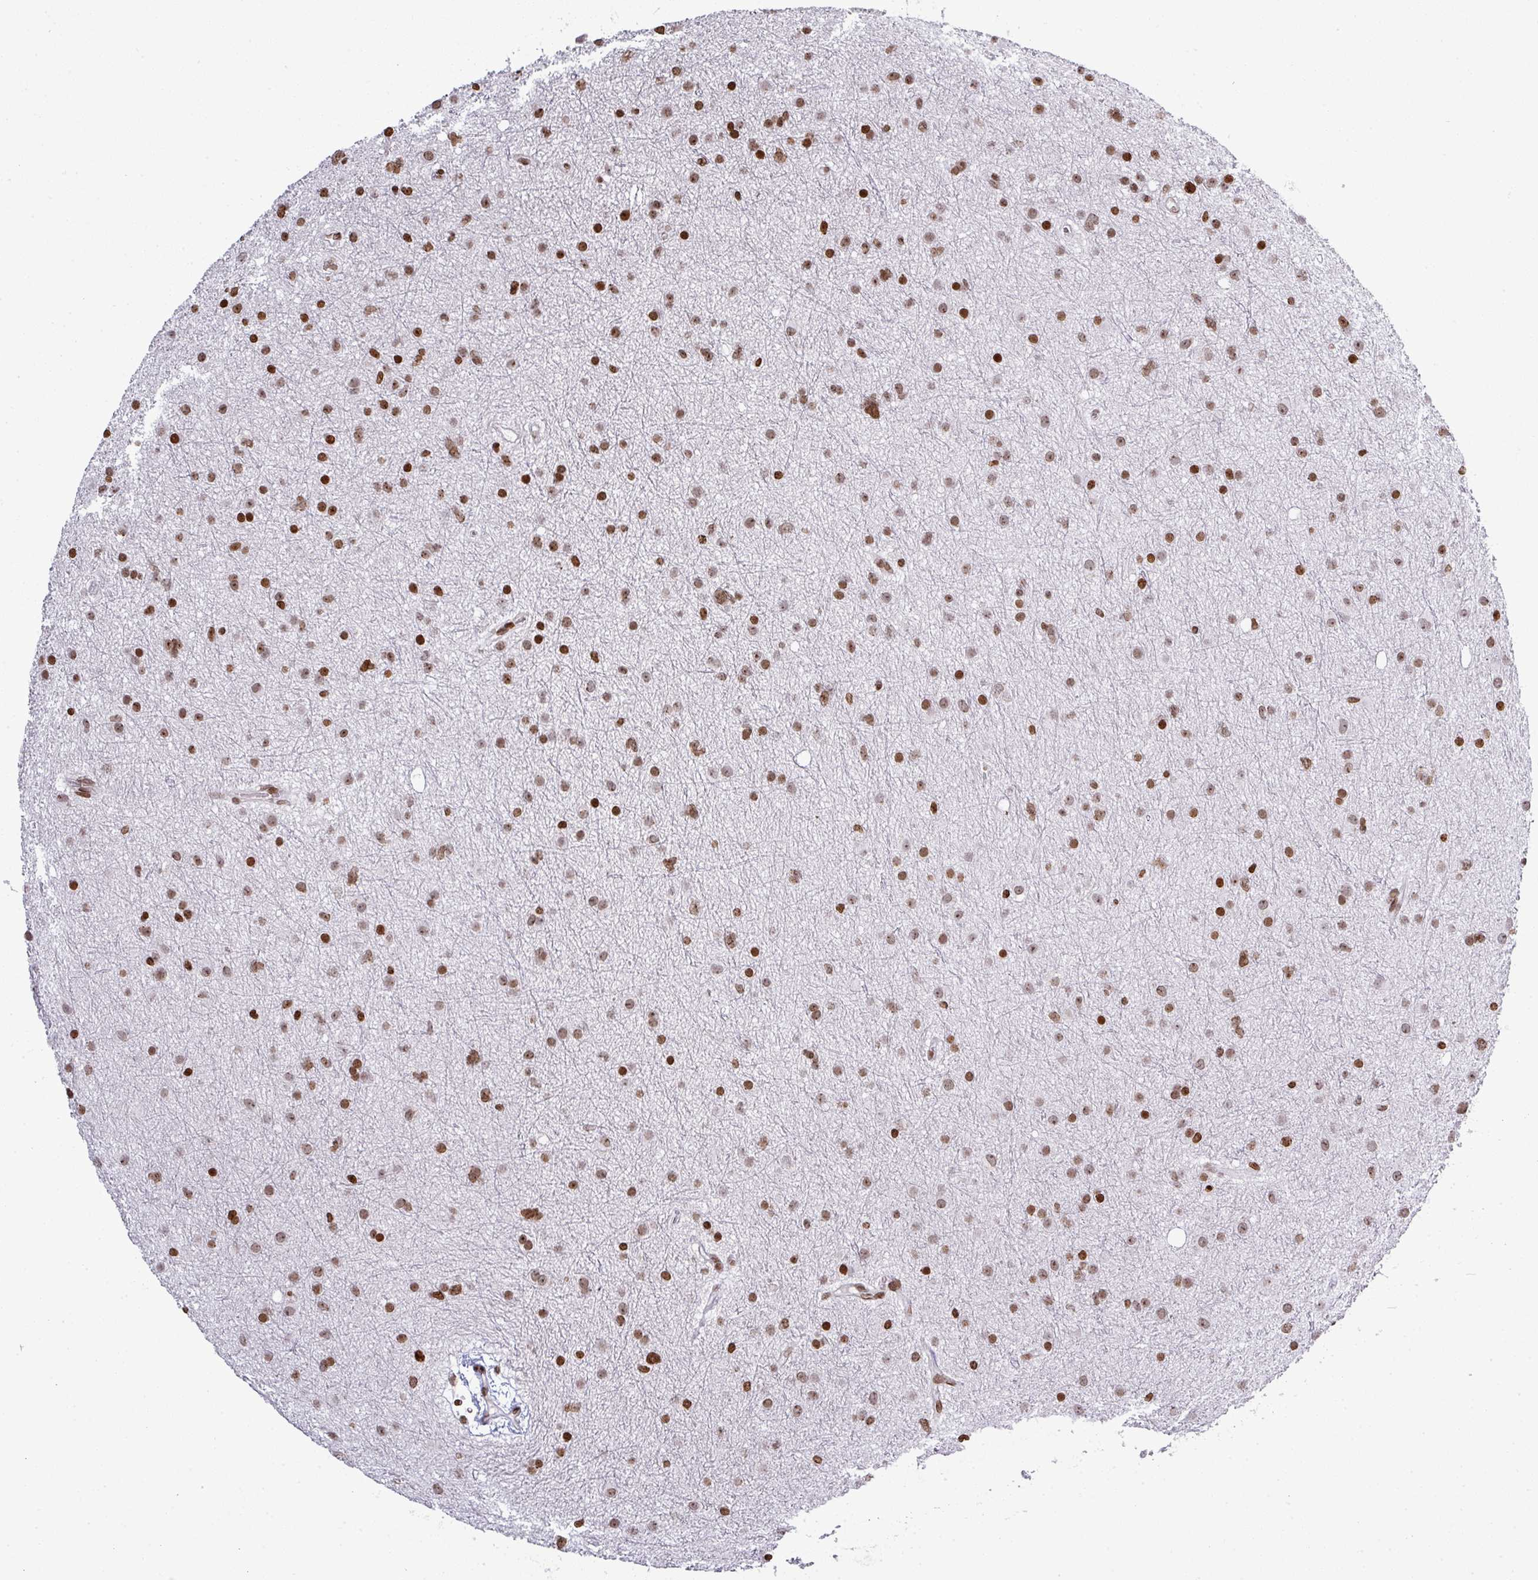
{"staining": {"intensity": "moderate", "quantity": ">75%", "location": "nuclear"}, "tissue": "glioma", "cell_type": "Tumor cells", "image_type": "cancer", "snomed": [{"axis": "morphology", "description": "Glioma, malignant, Low grade"}, {"axis": "topography", "description": "Cerebral cortex"}], "caption": "A histopathology image of human malignant glioma (low-grade) stained for a protein shows moderate nuclear brown staining in tumor cells.", "gene": "RASL11A", "patient": {"sex": "female", "age": 39}}